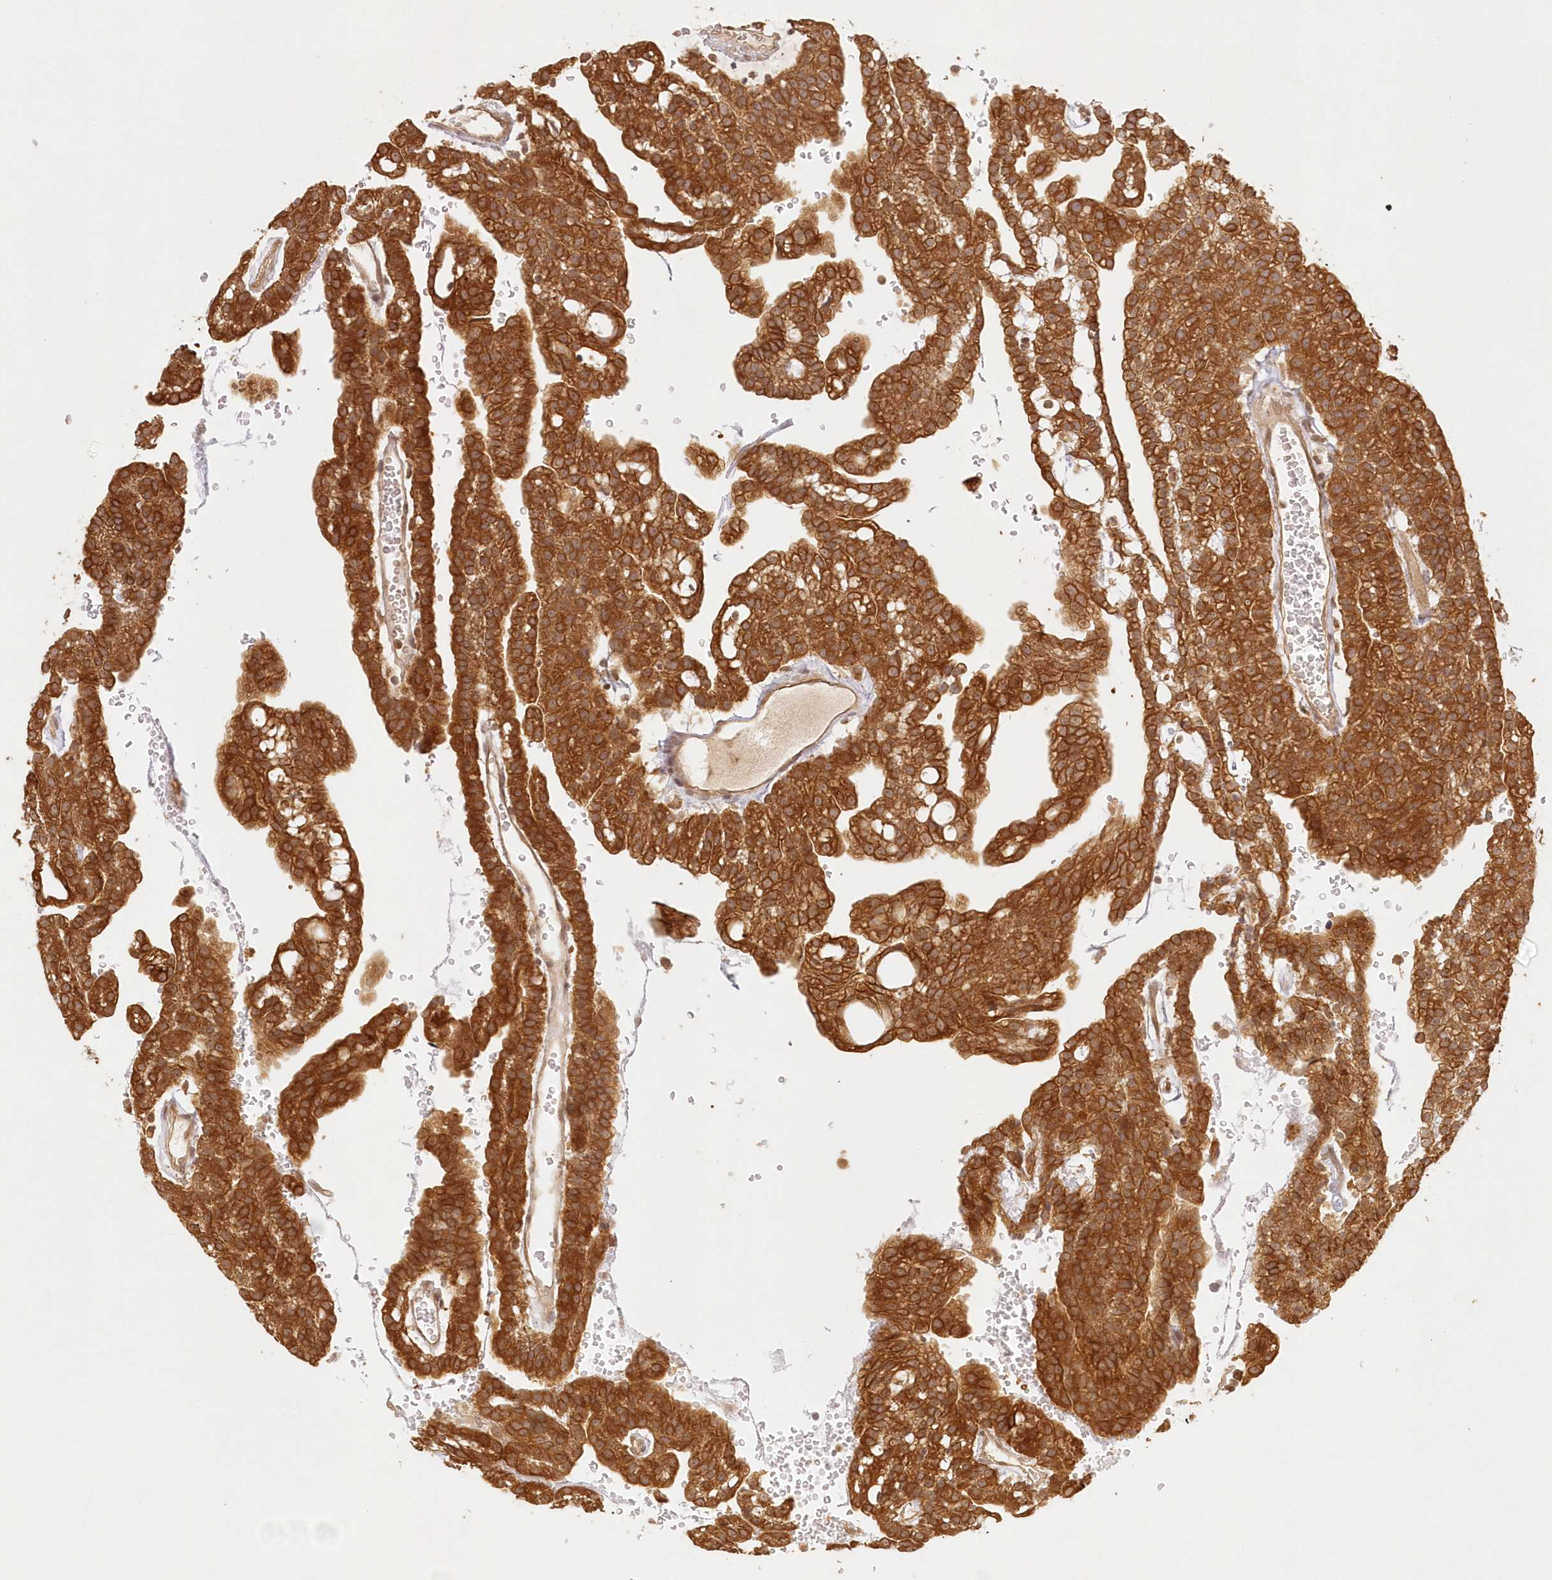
{"staining": {"intensity": "strong", "quantity": ">75%", "location": "cytoplasmic/membranous"}, "tissue": "renal cancer", "cell_type": "Tumor cells", "image_type": "cancer", "snomed": [{"axis": "morphology", "description": "Adenocarcinoma, NOS"}, {"axis": "topography", "description": "Kidney"}], "caption": "A histopathology image of renal adenocarcinoma stained for a protein demonstrates strong cytoplasmic/membranous brown staining in tumor cells.", "gene": "KIAA0232", "patient": {"sex": "male", "age": 63}}